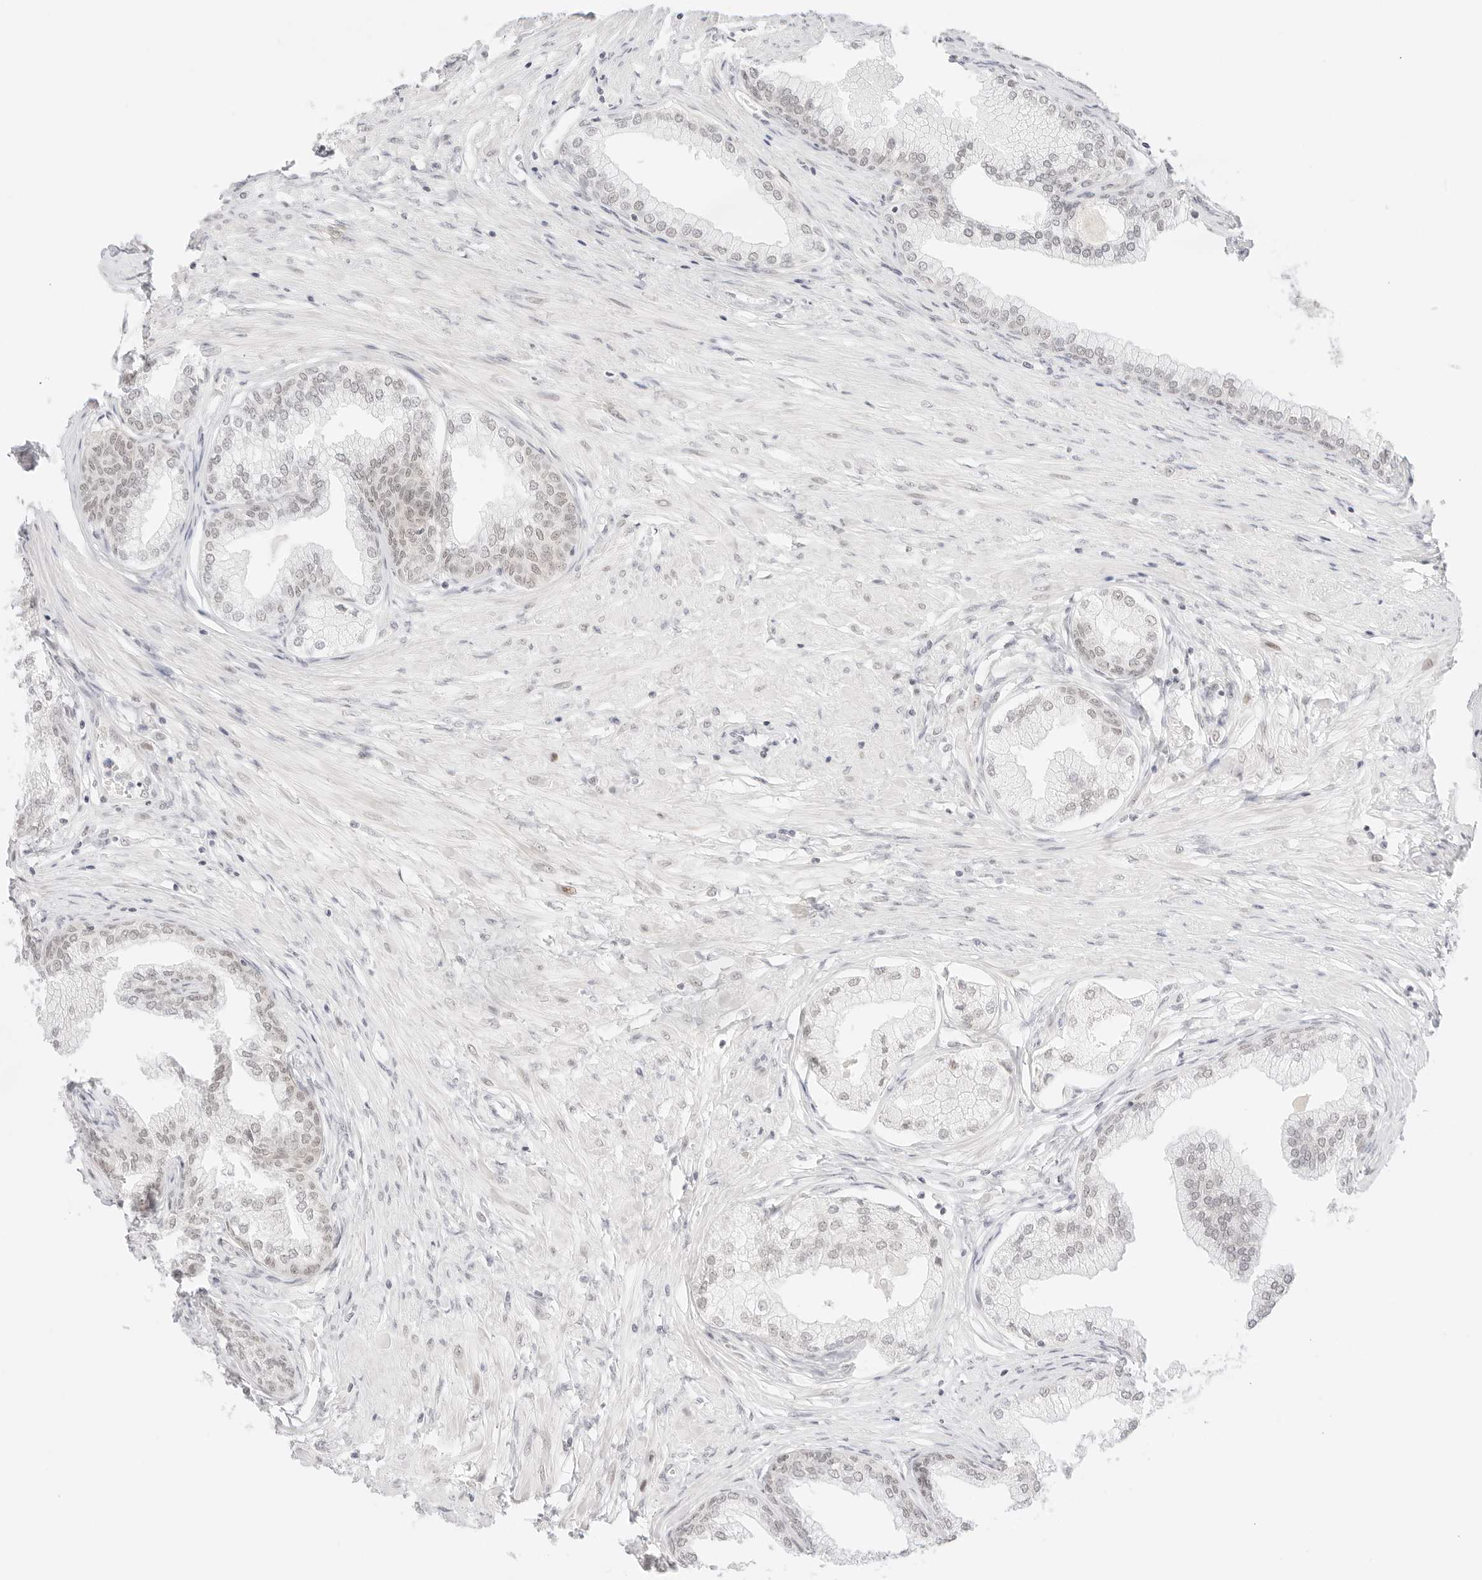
{"staining": {"intensity": "weak", "quantity": "25%-75%", "location": "nuclear"}, "tissue": "prostate", "cell_type": "Glandular cells", "image_type": "normal", "snomed": [{"axis": "morphology", "description": "Normal tissue, NOS"}, {"axis": "morphology", "description": "Urothelial carcinoma, Low grade"}, {"axis": "topography", "description": "Urinary bladder"}, {"axis": "topography", "description": "Prostate"}], "caption": "Immunohistochemistry image of unremarkable prostate stained for a protein (brown), which exhibits low levels of weak nuclear positivity in approximately 25%-75% of glandular cells.", "gene": "ITGA6", "patient": {"sex": "male", "age": 60}}